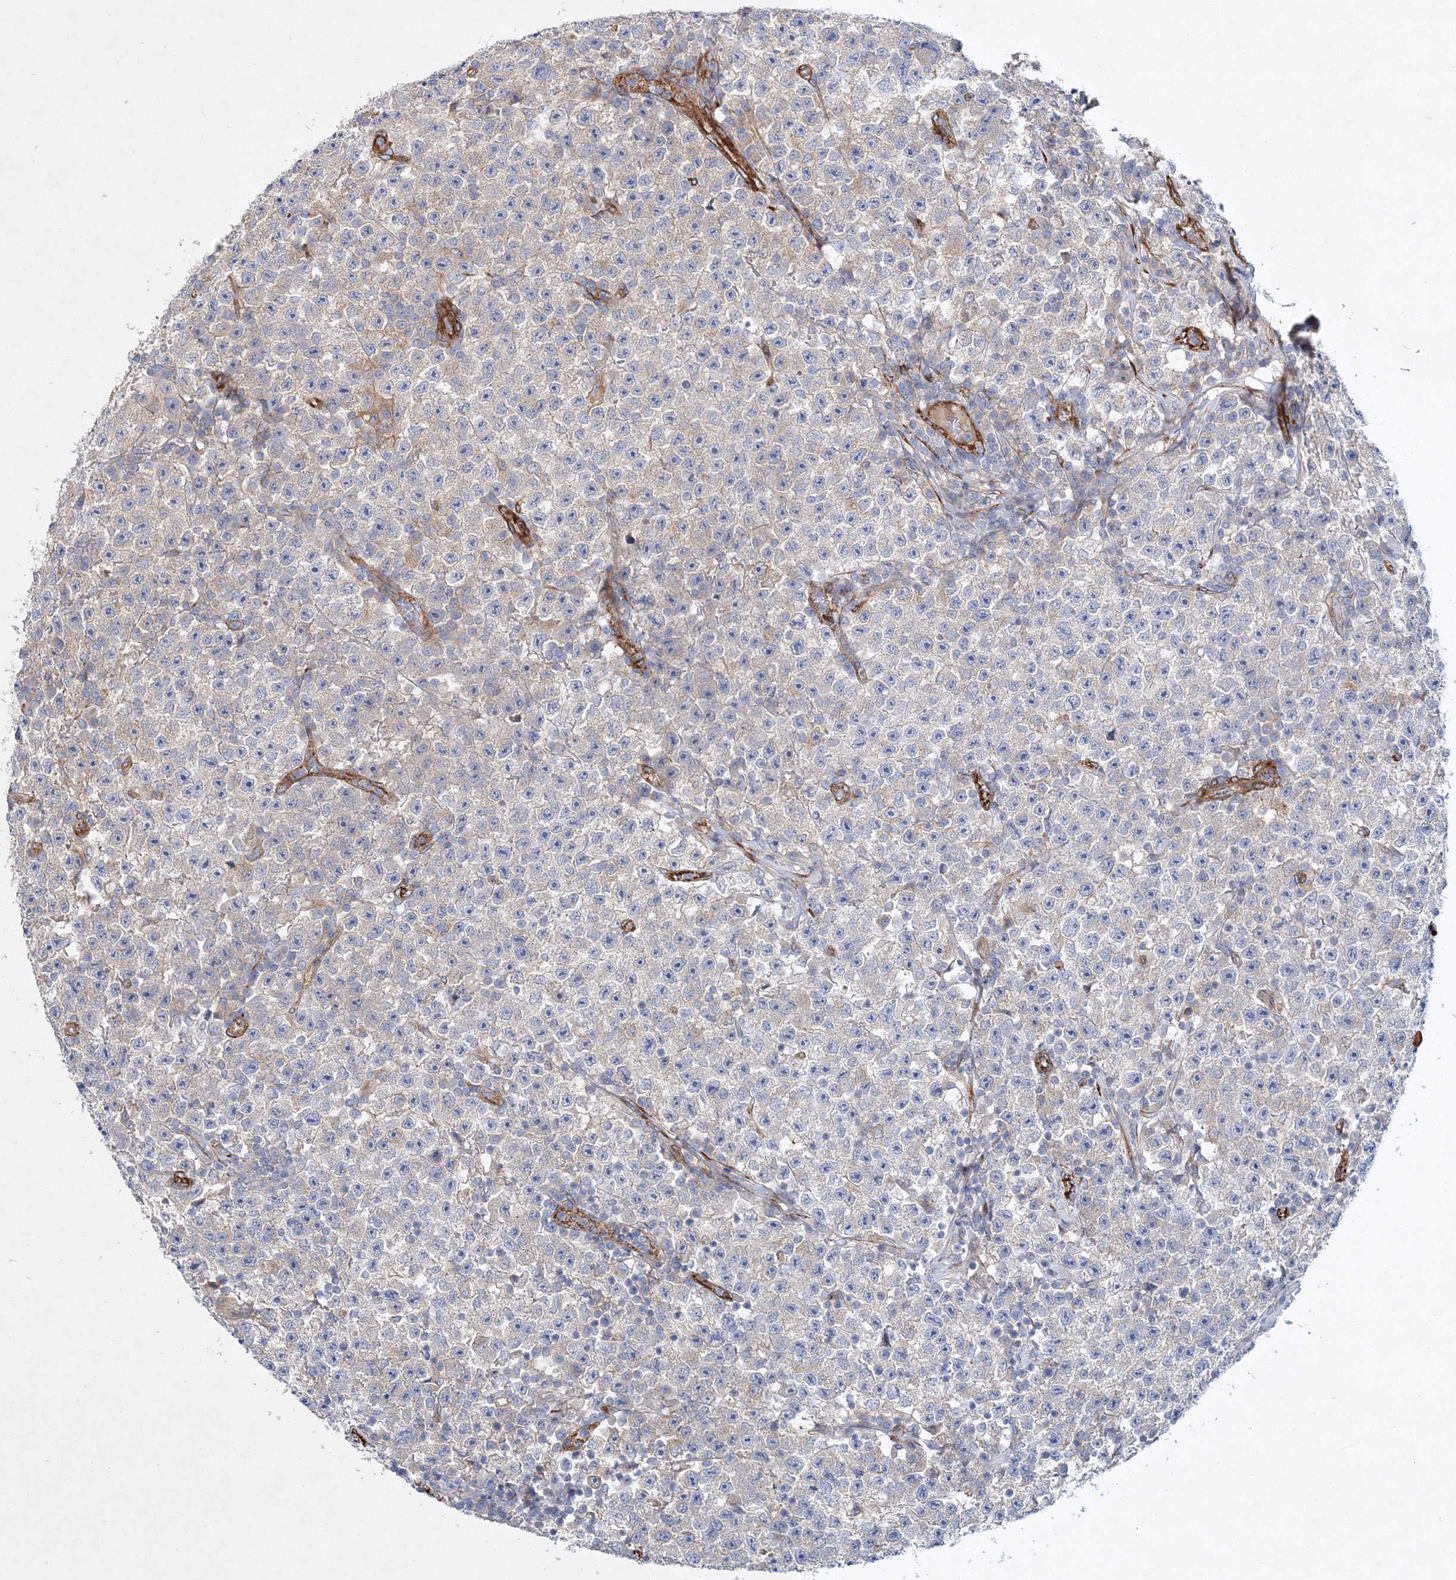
{"staining": {"intensity": "negative", "quantity": "none", "location": "none"}, "tissue": "testis cancer", "cell_type": "Tumor cells", "image_type": "cancer", "snomed": [{"axis": "morphology", "description": "Seminoma, NOS"}, {"axis": "topography", "description": "Testis"}], "caption": "DAB immunohistochemical staining of testis seminoma displays no significant staining in tumor cells. (Immunohistochemistry (ihc), brightfield microscopy, high magnification).", "gene": "ZFYVE16", "patient": {"sex": "male", "age": 22}}